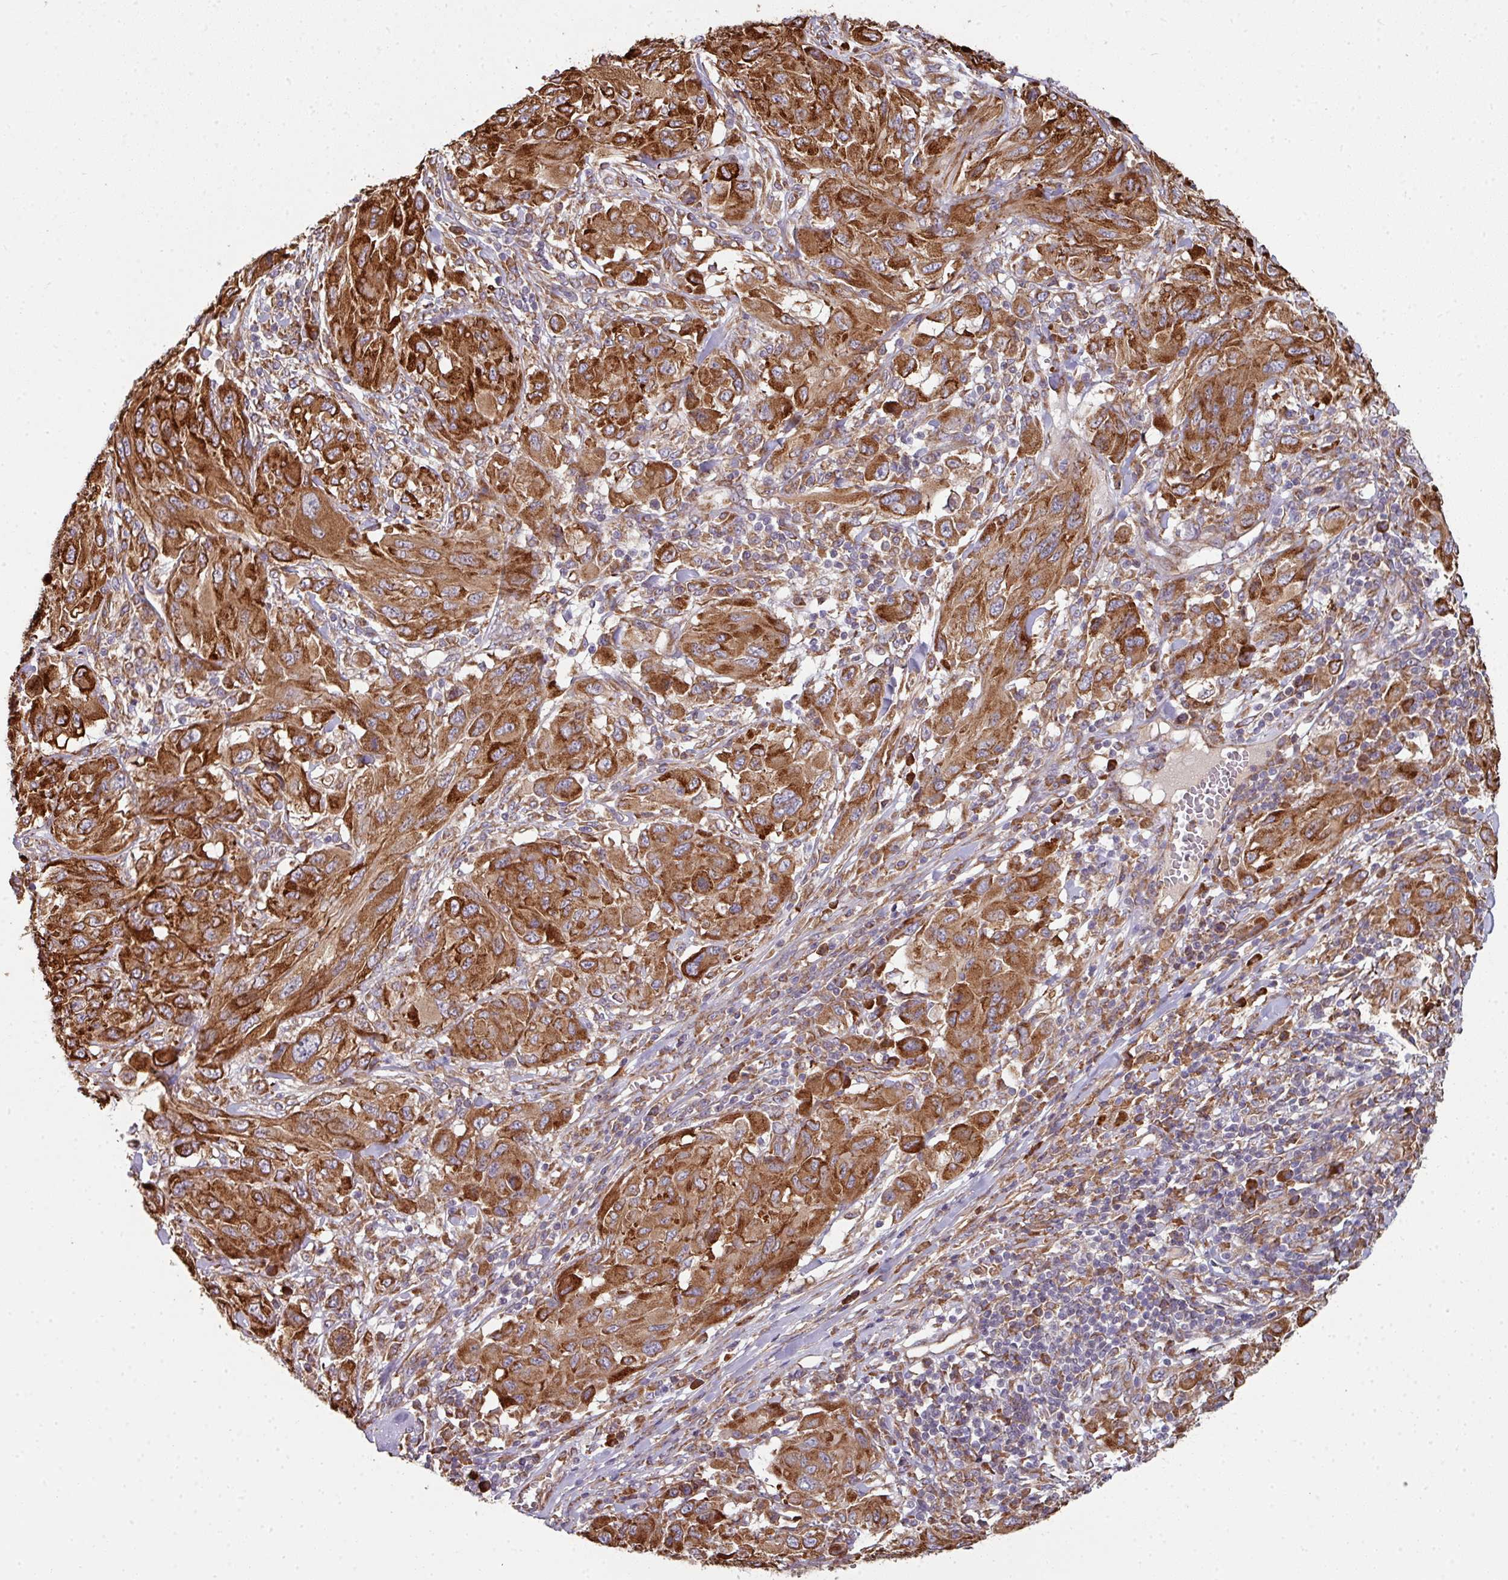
{"staining": {"intensity": "strong", "quantity": ">75%", "location": "cytoplasmic/membranous"}, "tissue": "melanoma", "cell_type": "Tumor cells", "image_type": "cancer", "snomed": [{"axis": "morphology", "description": "Malignant melanoma, NOS"}, {"axis": "topography", "description": "Skin"}], "caption": "The micrograph shows immunohistochemical staining of melanoma. There is strong cytoplasmic/membranous positivity is seen in approximately >75% of tumor cells.", "gene": "FAT4", "patient": {"sex": "female", "age": 91}}